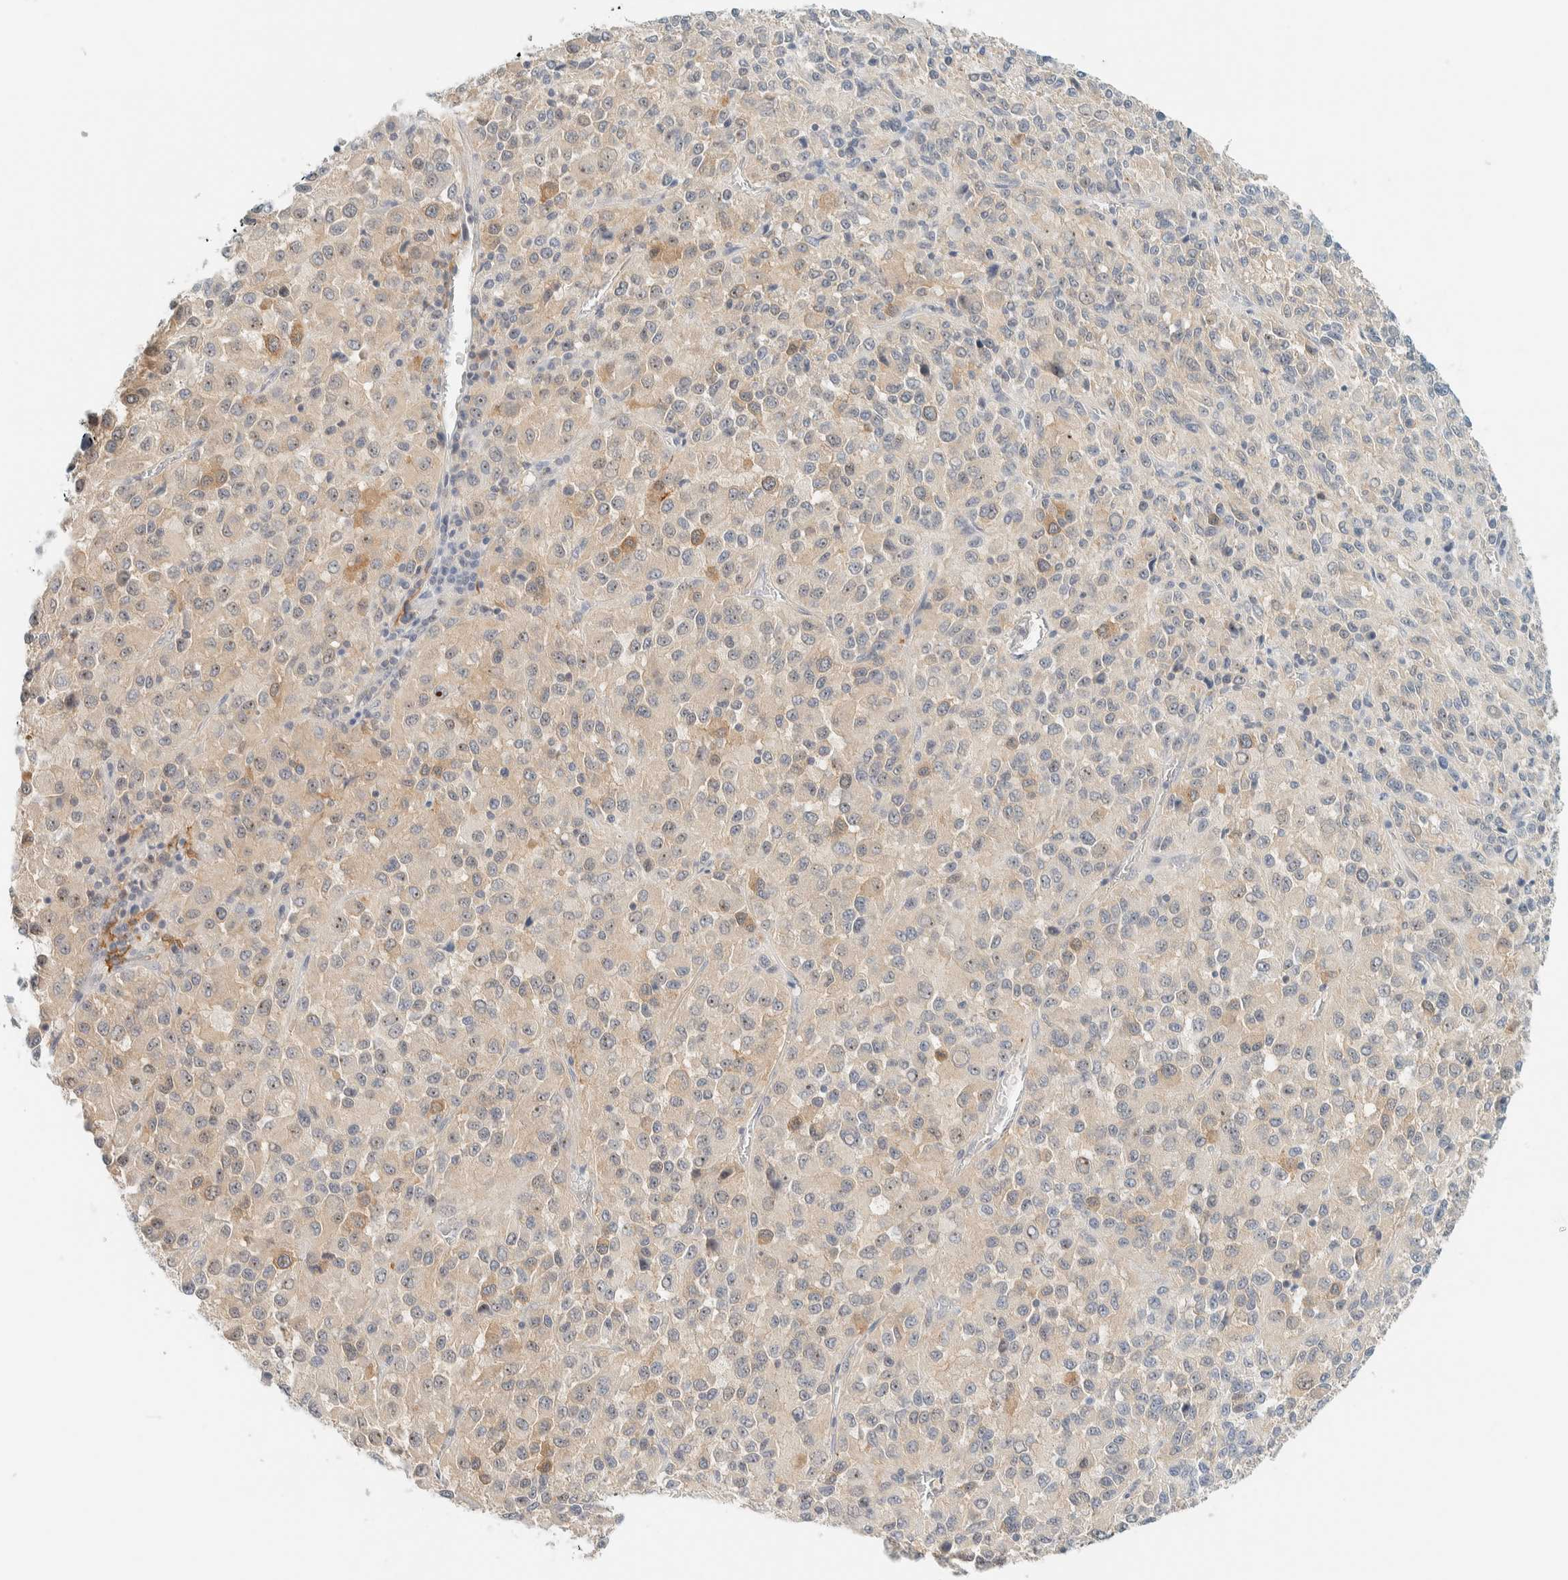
{"staining": {"intensity": "weak", "quantity": "25%-75%", "location": "cytoplasmic/membranous,nuclear"}, "tissue": "melanoma", "cell_type": "Tumor cells", "image_type": "cancer", "snomed": [{"axis": "morphology", "description": "Malignant melanoma, Metastatic site"}, {"axis": "topography", "description": "Lung"}], "caption": "IHC of human melanoma demonstrates low levels of weak cytoplasmic/membranous and nuclear expression in about 25%-75% of tumor cells. The protein is shown in brown color, while the nuclei are stained blue.", "gene": "NDE1", "patient": {"sex": "male", "age": 64}}